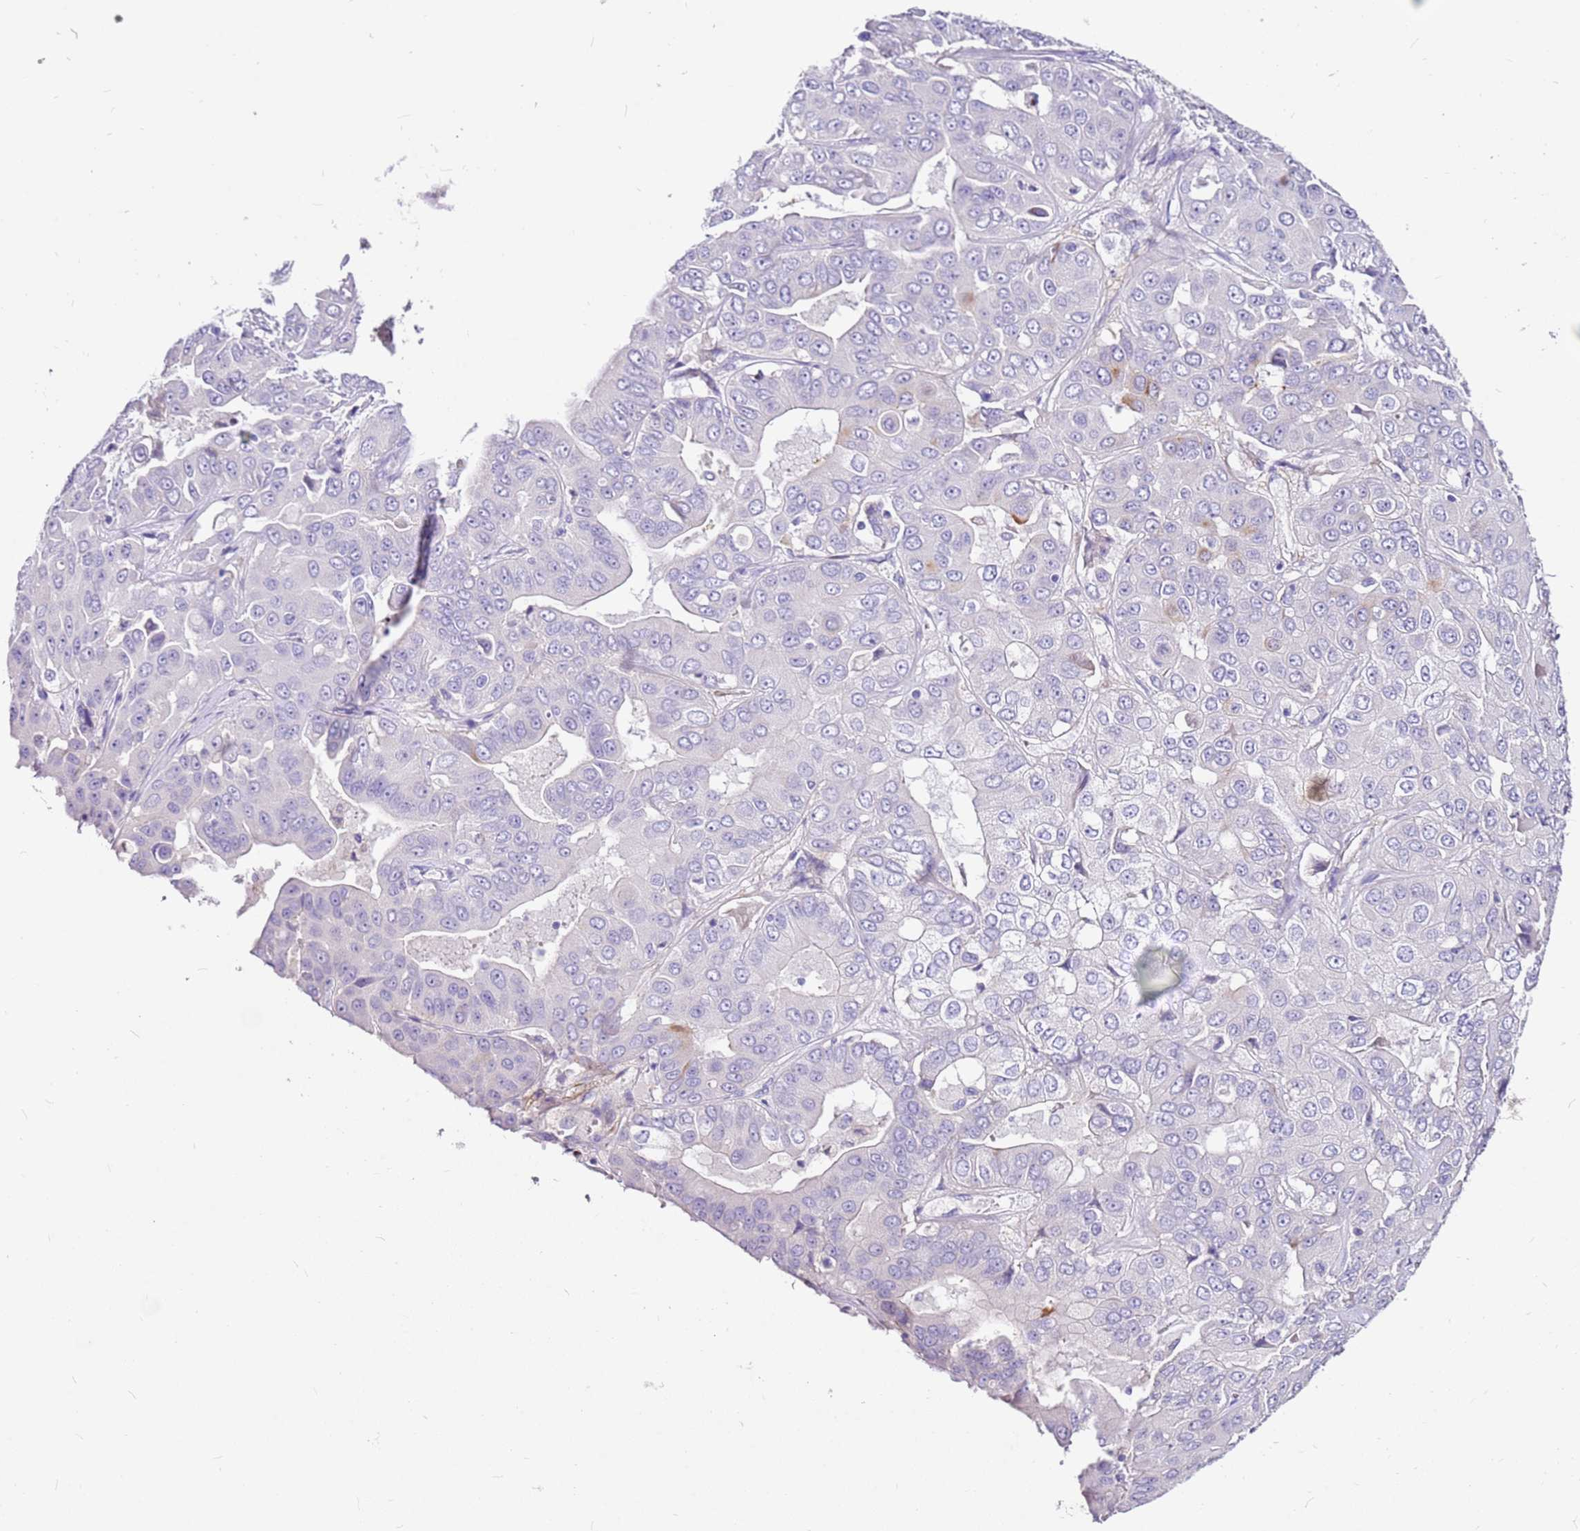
{"staining": {"intensity": "negative", "quantity": "none", "location": "none"}, "tissue": "liver cancer", "cell_type": "Tumor cells", "image_type": "cancer", "snomed": [{"axis": "morphology", "description": "Cholangiocarcinoma"}, {"axis": "topography", "description": "Liver"}], "caption": "Tumor cells show no significant positivity in cholangiocarcinoma (liver).", "gene": "DCDC2B", "patient": {"sex": "female", "age": 52}}